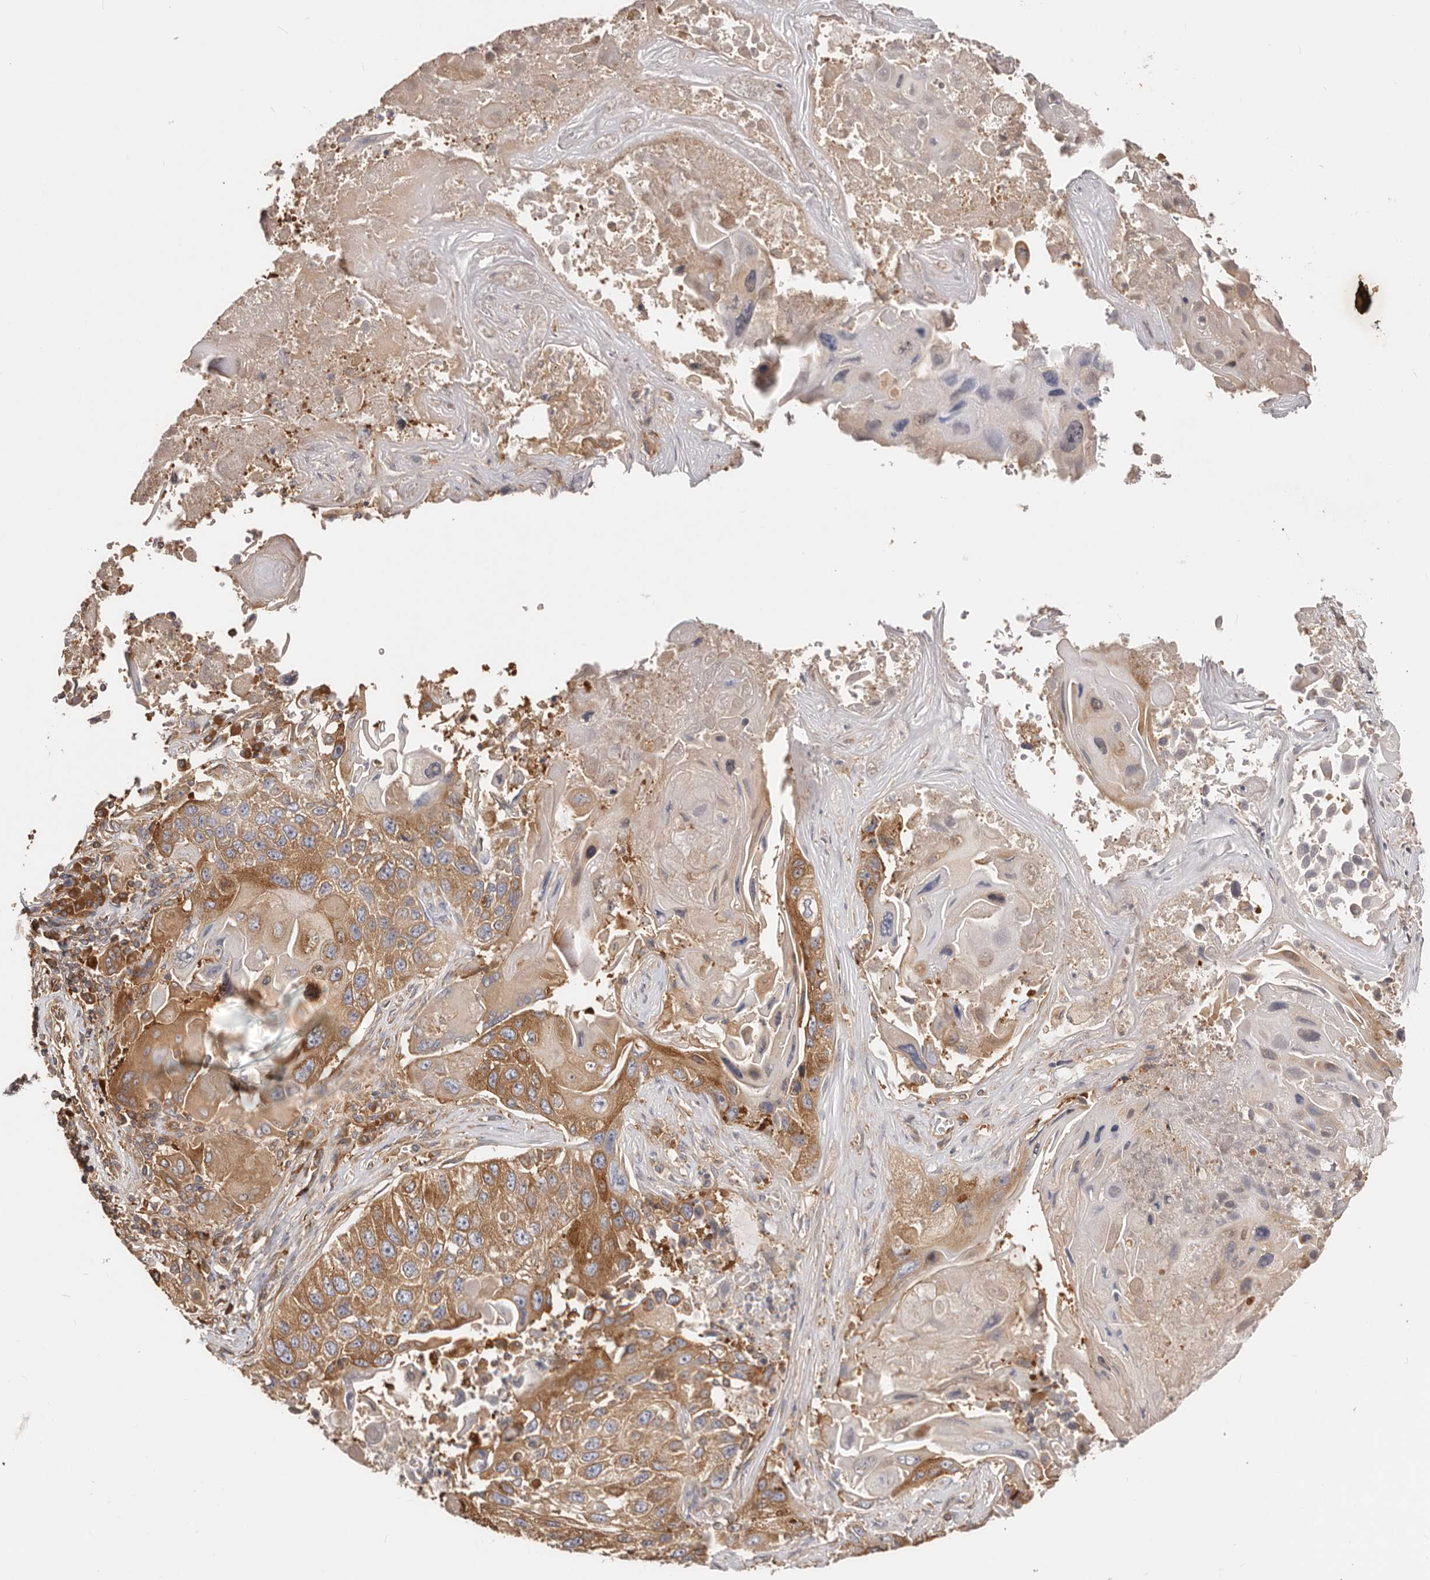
{"staining": {"intensity": "moderate", "quantity": ">75%", "location": "cytoplasmic/membranous"}, "tissue": "lung cancer", "cell_type": "Tumor cells", "image_type": "cancer", "snomed": [{"axis": "morphology", "description": "Squamous cell carcinoma, NOS"}, {"axis": "topography", "description": "Lung"}], "caption": "The histopathology image shows staining of lung cancer, revealing moderate cytoplasmic/membranous protein staining (brown color) within tumor cells.", "gene": "EPRS1", "patient": {"sex": "male", "age": 61}}